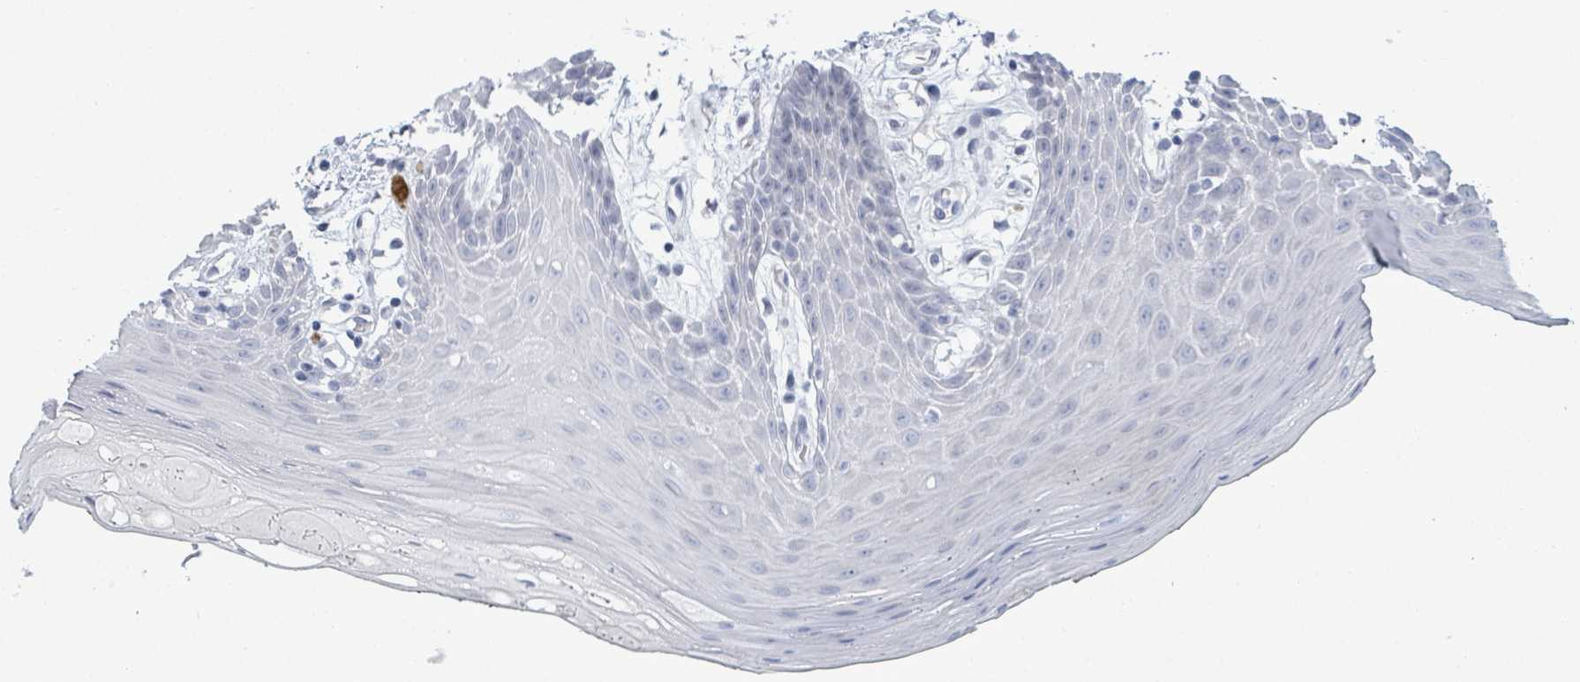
{"staining": {"intensity": "negative", "quantity": "none", "location": "none"}, "tissue": "oral mucosa", "cell_type": "Squamous epithelial cells", "image_type": "normal", "snomed": [{"axis": "morphology", "description": "Normal tissue, NOS"}, {"axis": "topography", "description": "Oral tissue"}, {"axis": "topography", "description": "Tounge, NOS"}], "caption": "Immunohistochemistry photomicrograph of benign oral mucosa: human oral mucosa stained with DAB (3,3'-diaminobenzidine) shows no significant protein staining in squamous epithelial cells.", "gene": "ZNF771", "patient": {"sex": "female", "age": 59}}